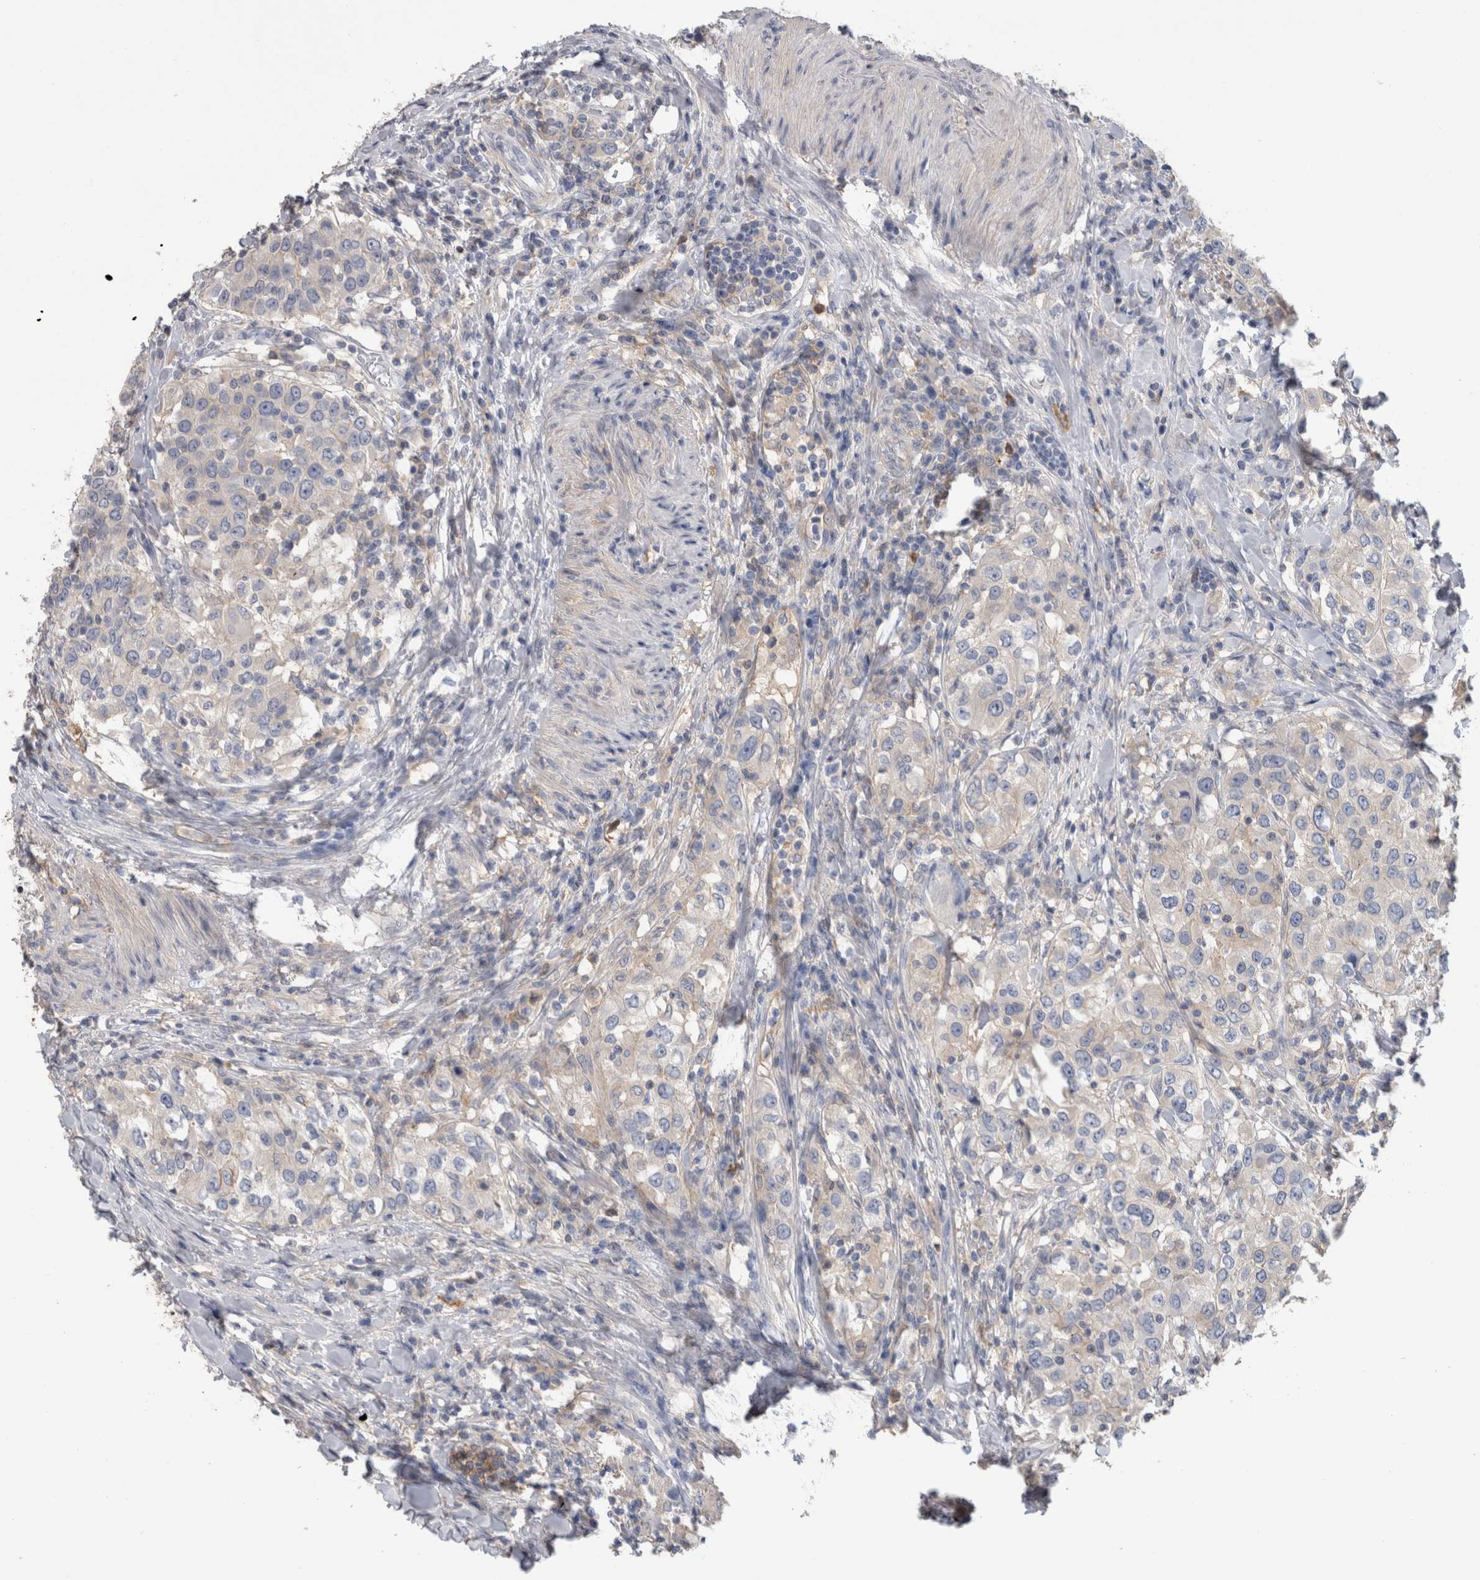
{"staining": {"intensity": "negative", "quantity": "none", "location": "none"}, "tissue": "urothelial cancer", "cell_type": "Tumor cells", "image_type": "cancer", "snomed": [{"axis": "morphology", "description": "Urothelial carcinoma, High grade"}, {"axis": "topography", "description": "Urinary bladder"}], "caption": "This is an IHC histopathology image of human high-grade urothelial carcinoma. There is no positivity in tumor cells.", "gene": "SCRN1", "patient": {"sex": "female", "age": 80}}